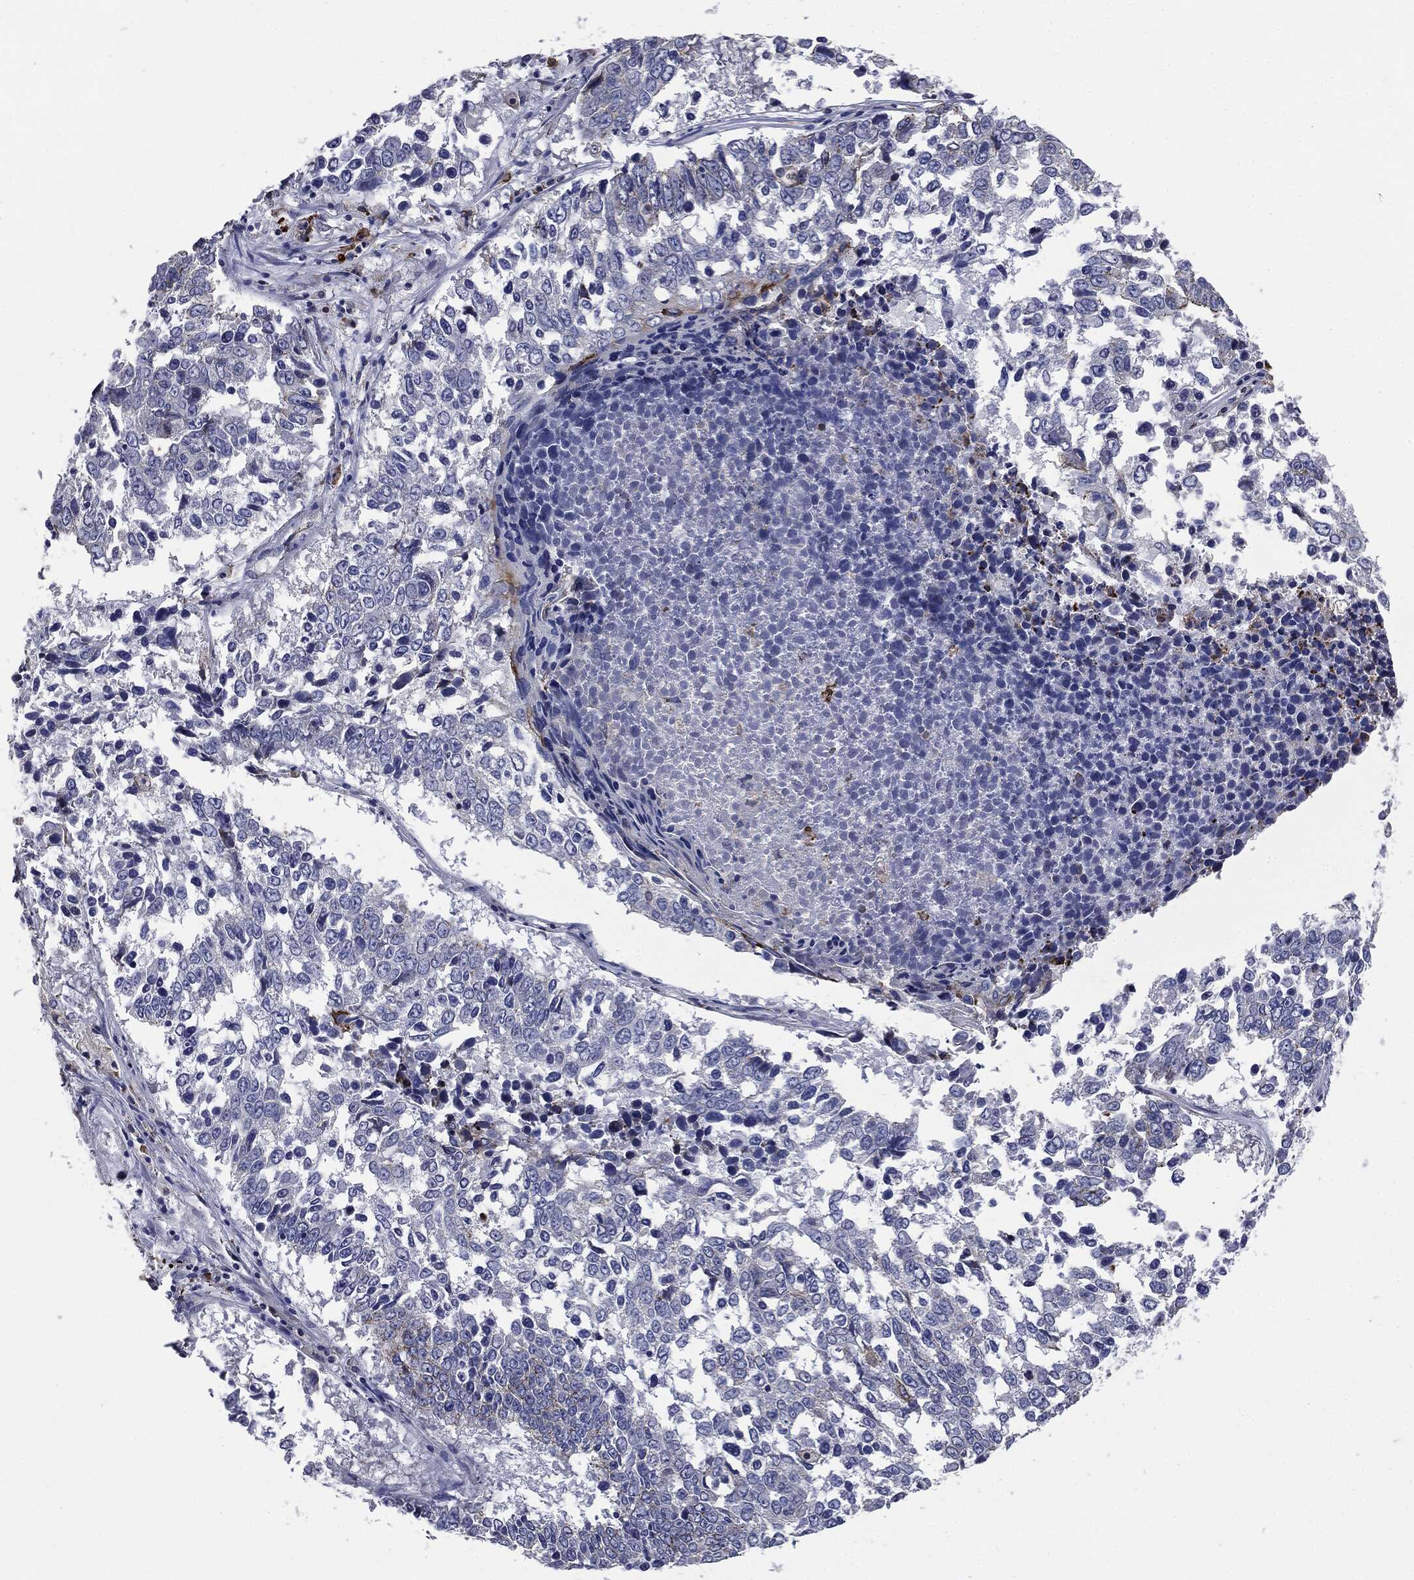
{"staining": {"intensity": "negative", "quantity": "none", "location": "none"}, "tissue": "lung cancer", "cell_type": "Tumor cells", "image_type": "cancer", "snomed": [{"axis": "morphology", "description": "Squamous cell carcinoma, NOS"}, {"axis": "topography", "description": "Lung"}], "caption": "This is an immunohistochemistry (IHC) image of lung squamous cell carcinoma. There is no expression in tumor cells.", "gene": "PTGS2", "patient": {"sex": "male", "age": 82}}